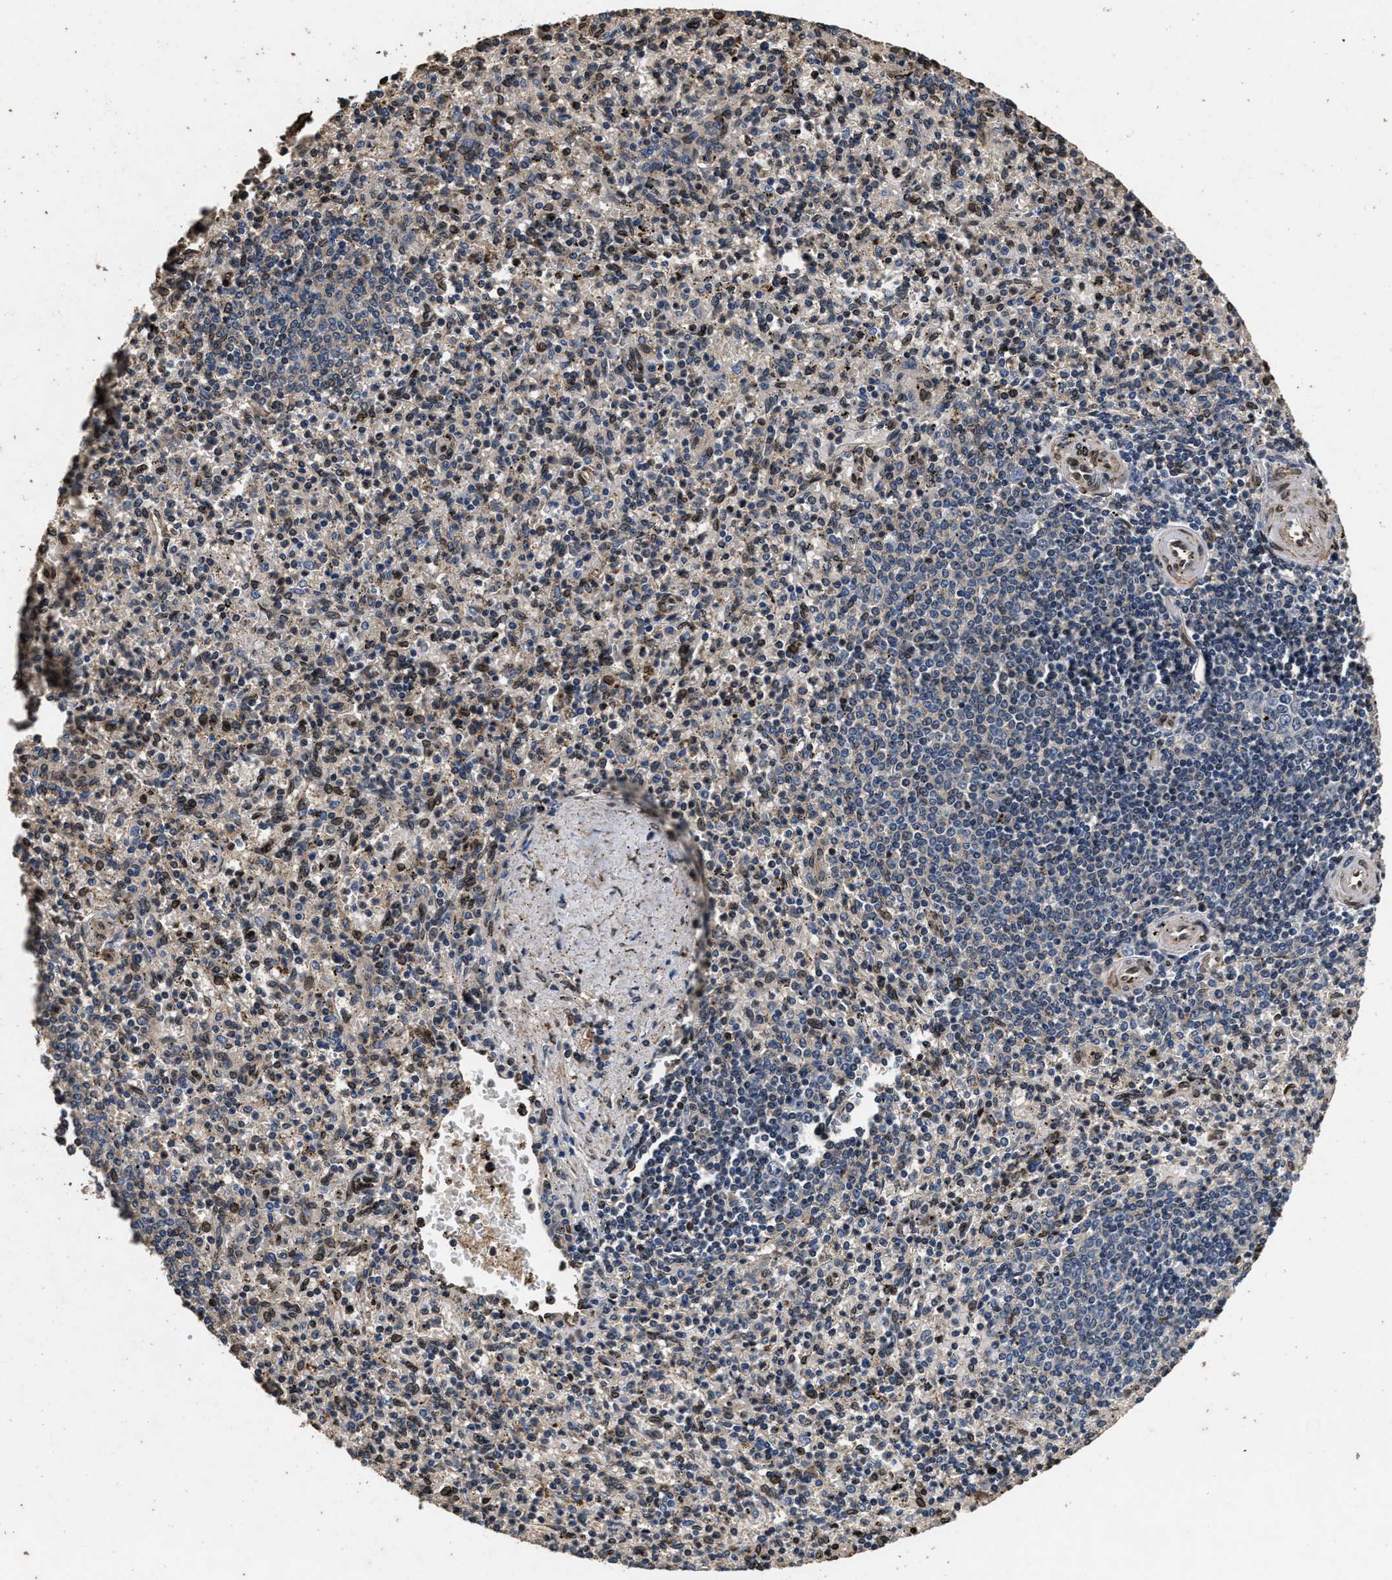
{"staining": {"intensity": "moderate", "quantity": "25%-75%", "location": "cytoplasmic/membranous,nuclear"}, "tissue": "spleen", "cell_type": "Cells in red pulp", "image_type": "normal", "snomed": [{"axis": "morphology", "description": "Normal tissue, NOS"}, {"axis": "topography", "description": "Spleen"}], "caption": "High-power microscopy captured an immunohistochemistry (IHC) image of unremarkable spleen, revealing moderate cytoplasmic/membranous,nuclear staining in about 25%-75% of cells in red pulp.", "gene": "ACCS", "patient": {"sex": "male", "age": 72}}